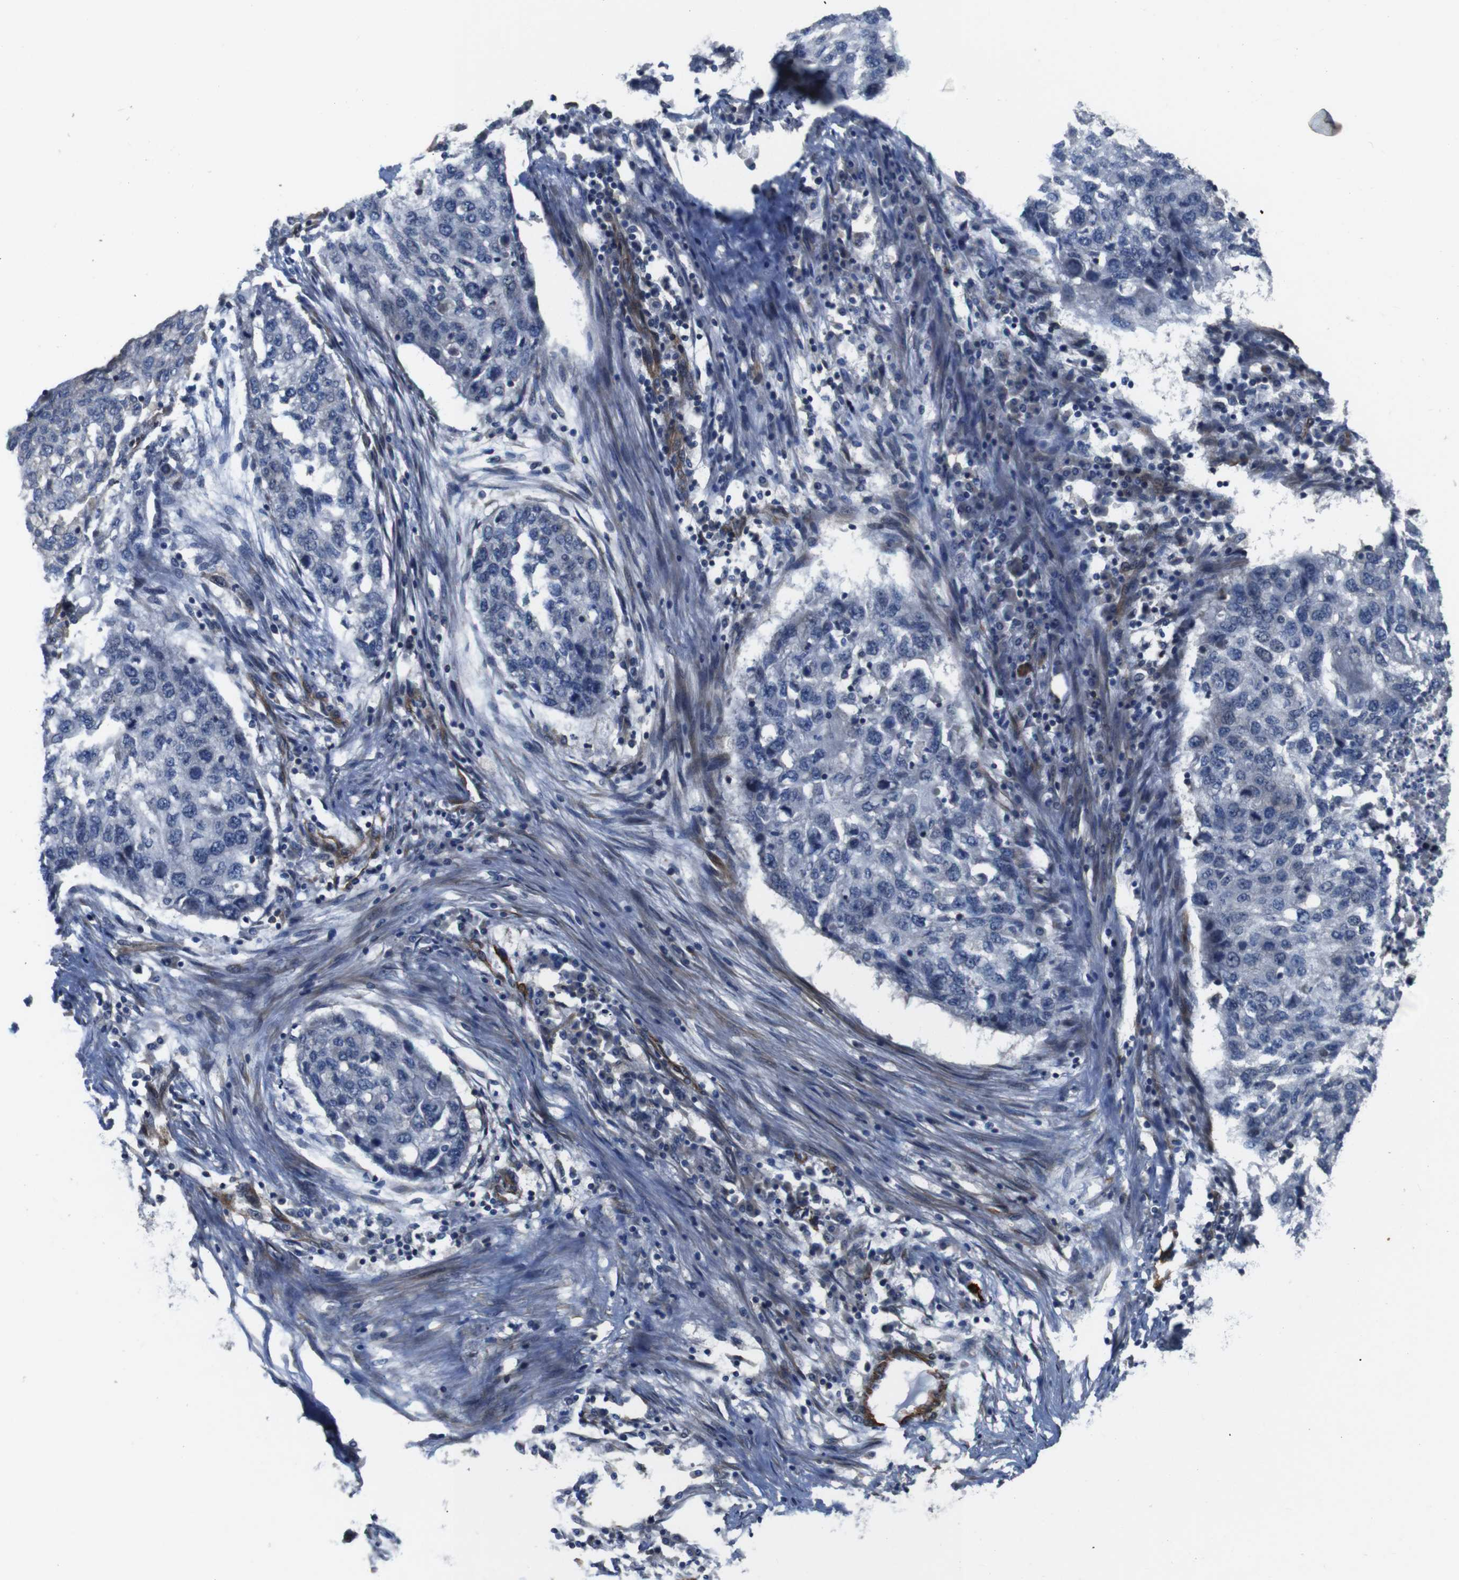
{"staining": {"intensity": "negative", "quantity": "none", "location": "none"}, "tissue": "lung cancer", "cell_type": "Tumor cells", "image_type": "cancer", "snomed": [{"axis": "morphology", "description": "Squamous cell carcinoma, NOS"}, {"axis": "topography", "description": "Lung"}], "caption": "Immunohistochemistry image of human lung squamous cell carcinoma stained for a protein (brown), which demonstrates no staining in tumor cells. (DAB immunohistochemistry visualized using brightfield microscopy, high magnification).", "gene": "GGT7", "patient": {"sex": "female", "age": 63}}